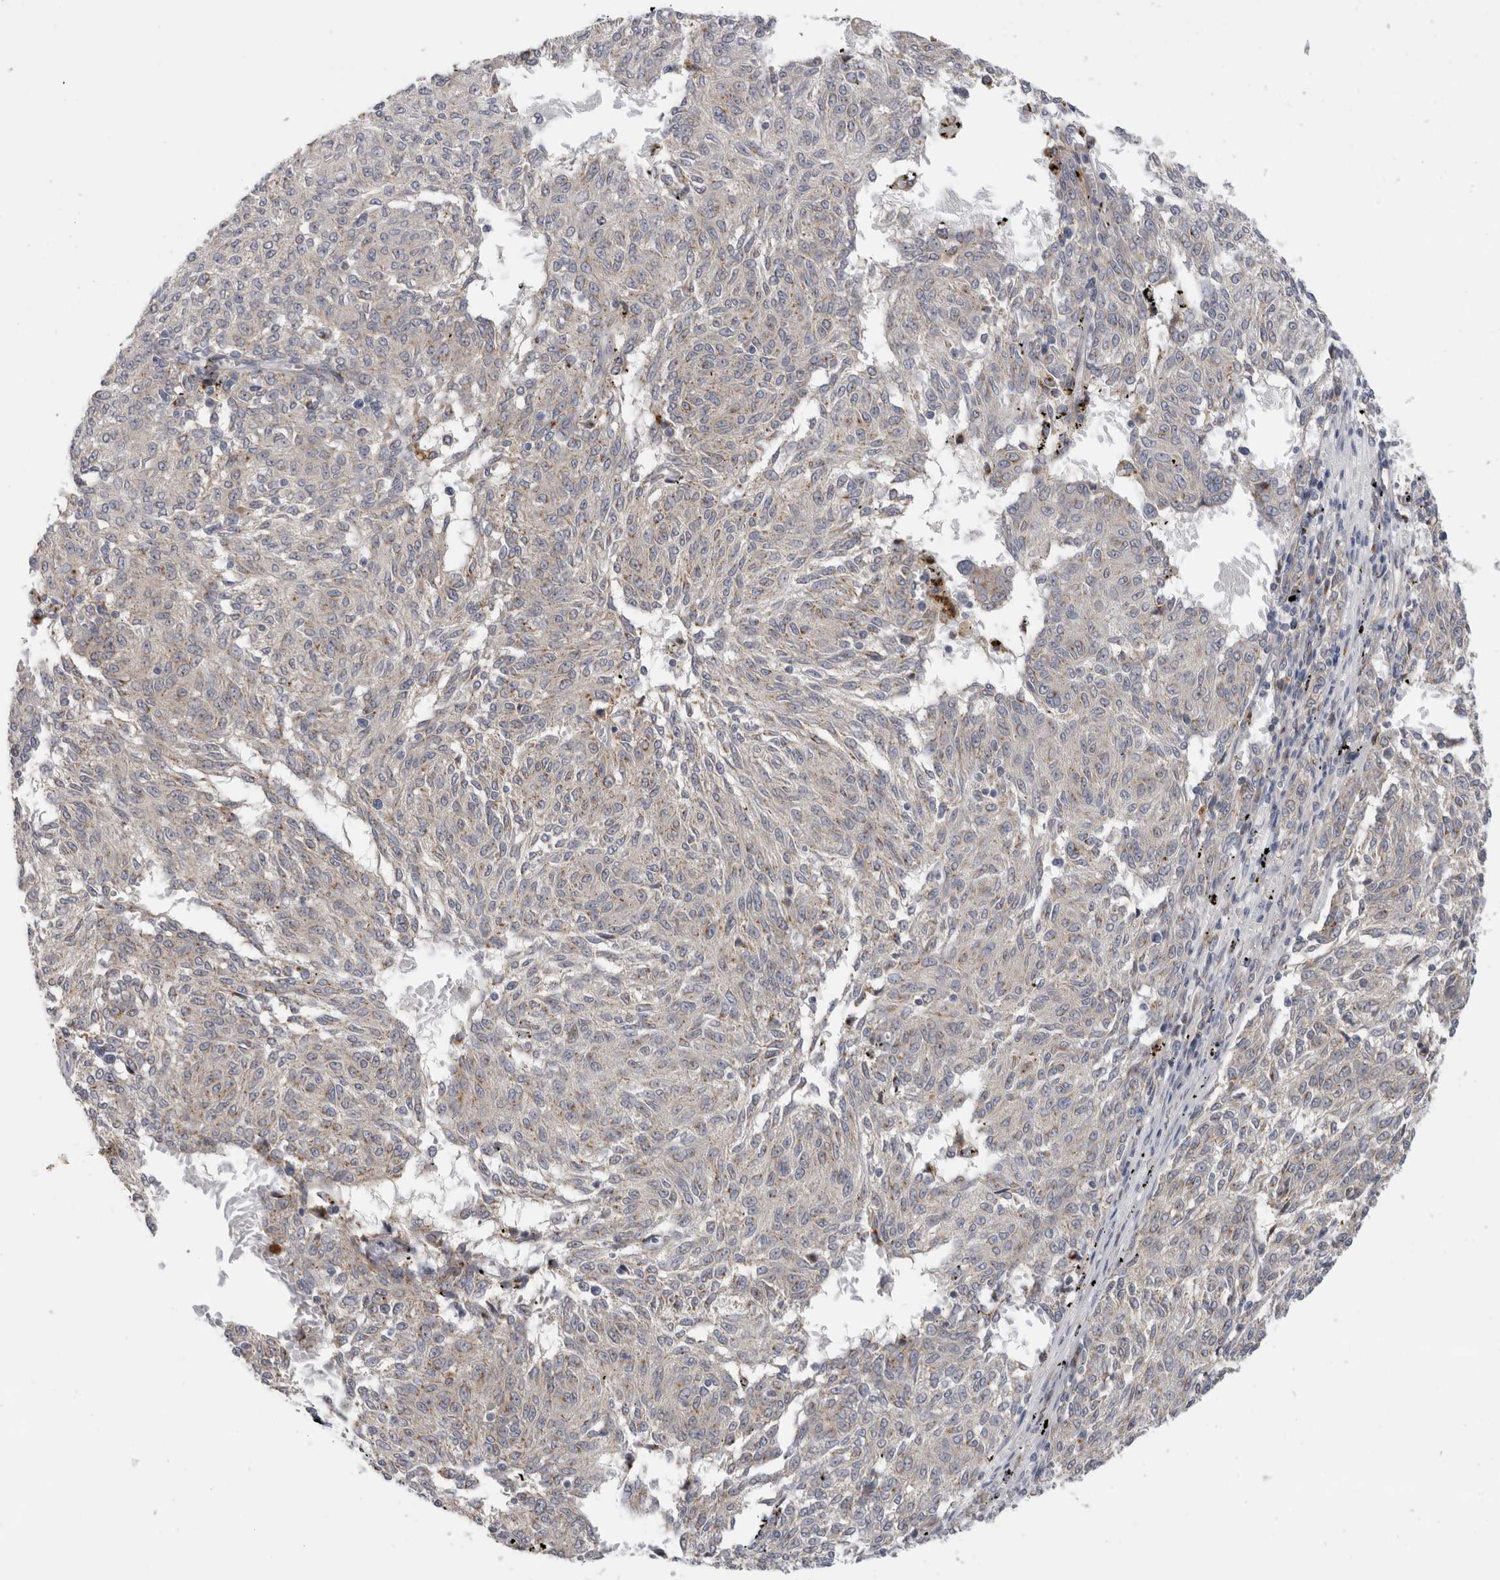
{"staining": {"intensity": "moderate", "quantity": "25%-75%", "location": "cytoplasmic/membranous"}, "tissue": "melanoma", "cell_type": "Tumor cells", "image_type": "cancer", "snomed": [{"axis": "morphology", "description": "Malignant melanoma, NOS"}, {"axis": "topography", "description": "Skin"}], "caption": "Melanoma stained with a protein marker displays moderate staining in tumor cells.", "gene": "MGAT1", "patient": {"sex": "female", "age": 72}}